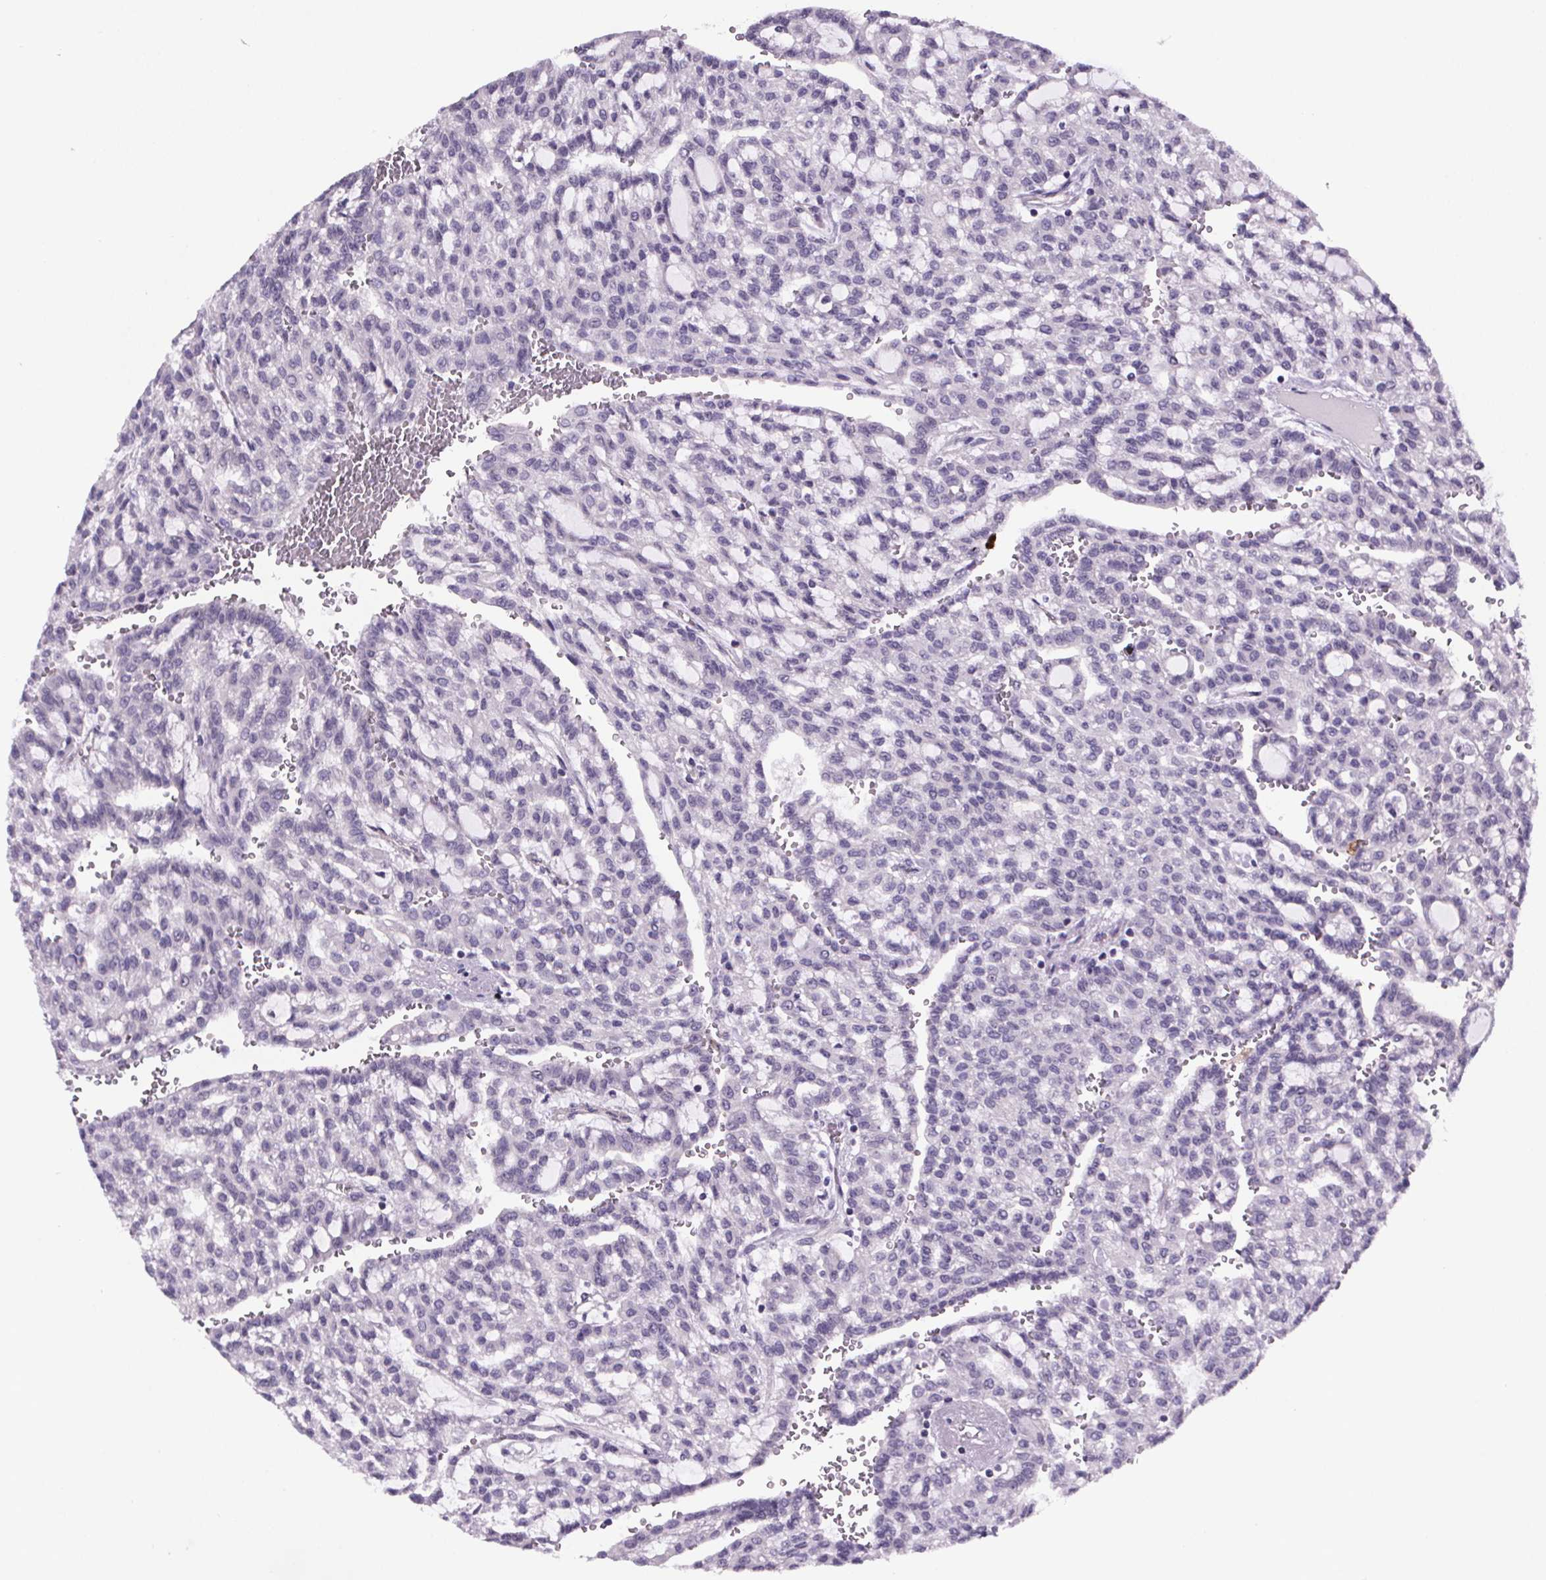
{"staining": {"intensity": "negative", "quantity": "none", "location": "none"}, "tissue": "renal cancer", "cell_type": "Tumor cells", "image_type": "cancer", "snomed": [{"axis": "morphology", "description": "Adenocarcinoma, NOS"}, {"axis": "topography", "description": "Kidney"}], "caption": "High power microscopy photomicrograph of an immunohistochemistry micrograph of renal cancer, revealing no significant positivity in tumor cells.", "gene": "TTC12", "patient": {"sex": "male", "age": 63}}